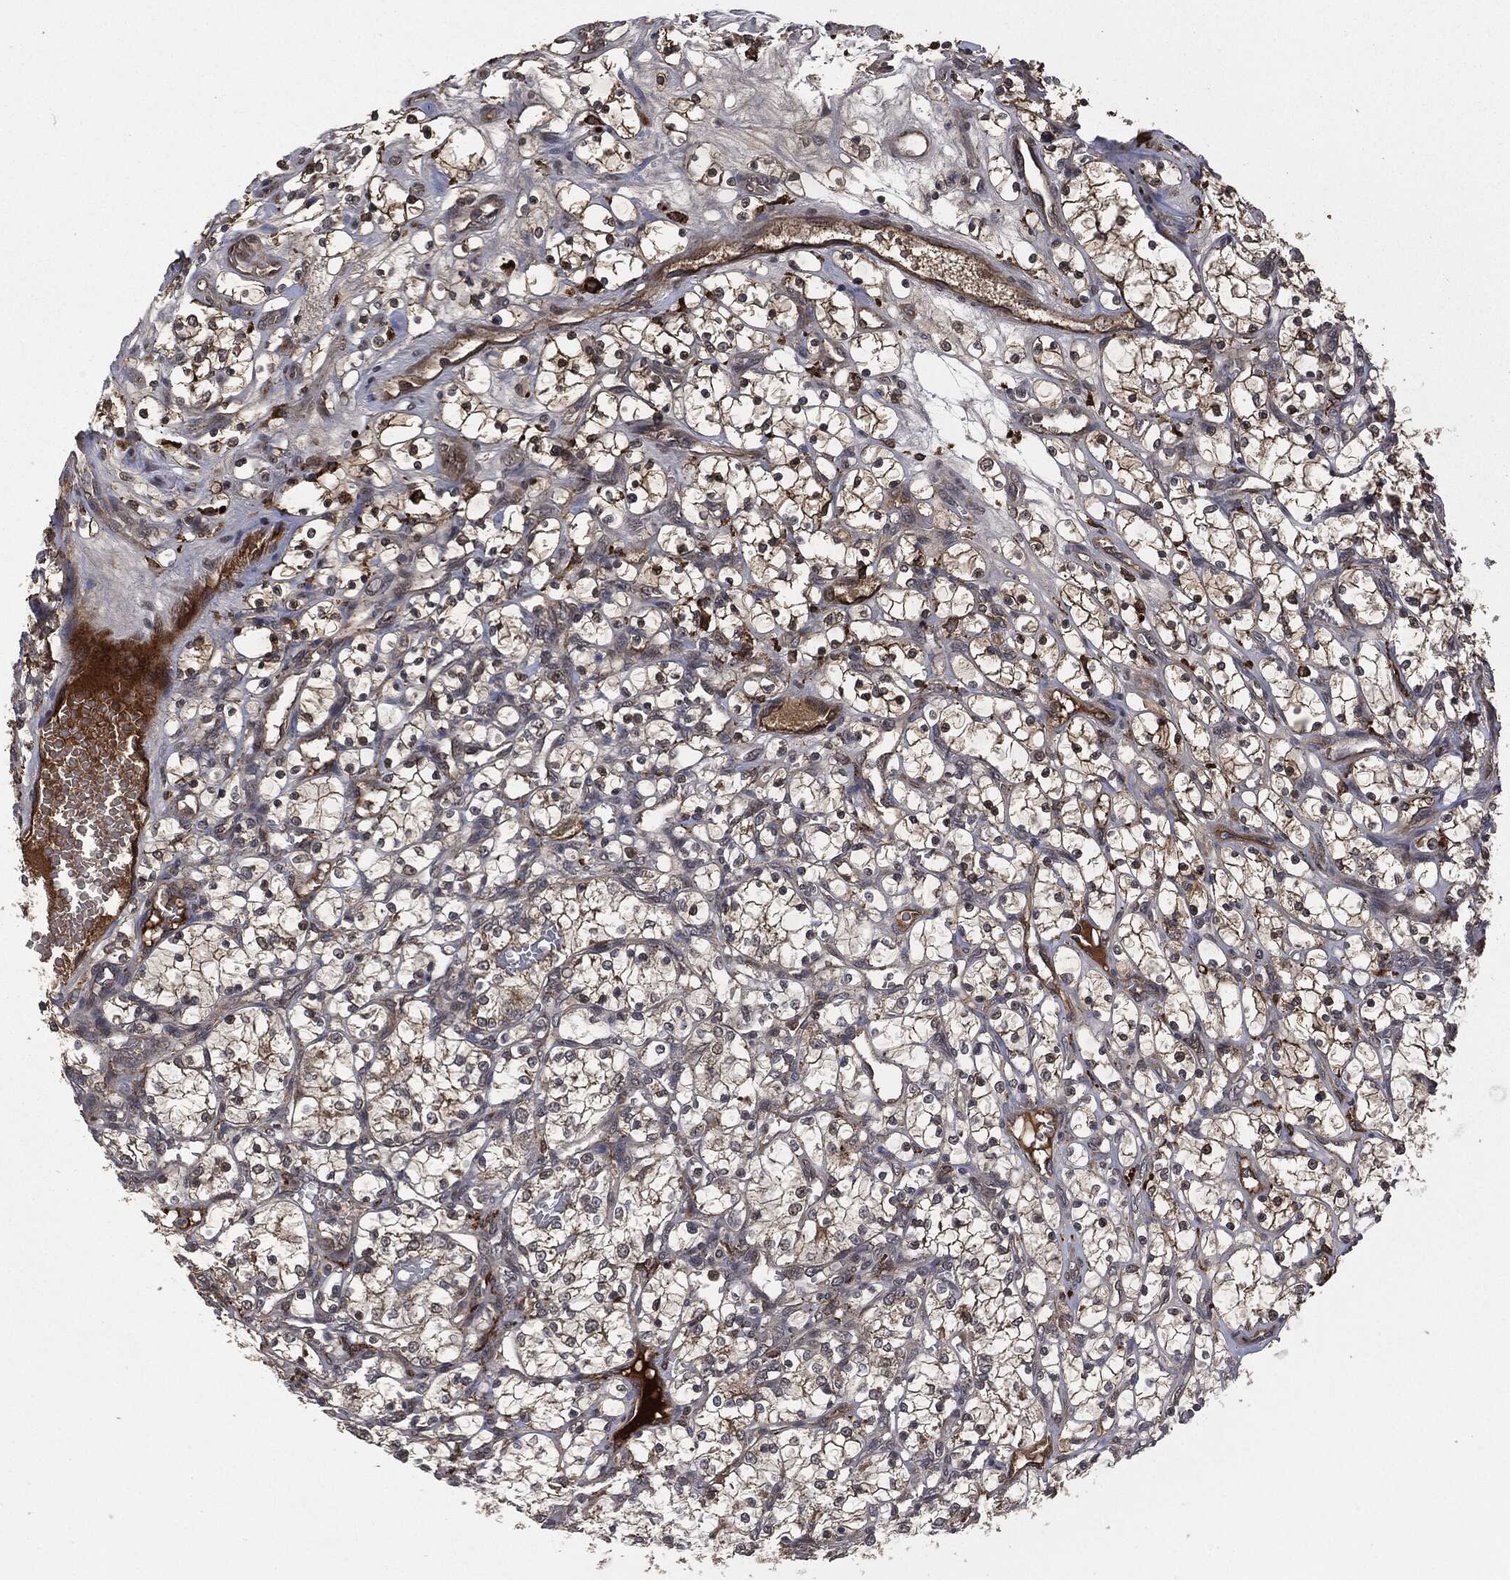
{"staining": {"intensity": "moderate", "quantity": "25%-75%", "location": "cytoplasmic/membranous"}, "tissue": "renal cancer", "cell_type": "Tumor cells", "image_type": "cancer", "snomed": [{"axis": "morphology", "description": "Adenocarcinoma, NOS"}, {"axis": "topography", "description": "Kidney"}], "caption": "Adenocarcinoma (renal) was stained to show a protein in brown. There is medium levels of moderate cytoplasmic/membranous positivity in approximately 25%-75% of tumor cells.", "gene": "CRABP2", "patient": {"sex": "female", "age": 69}}